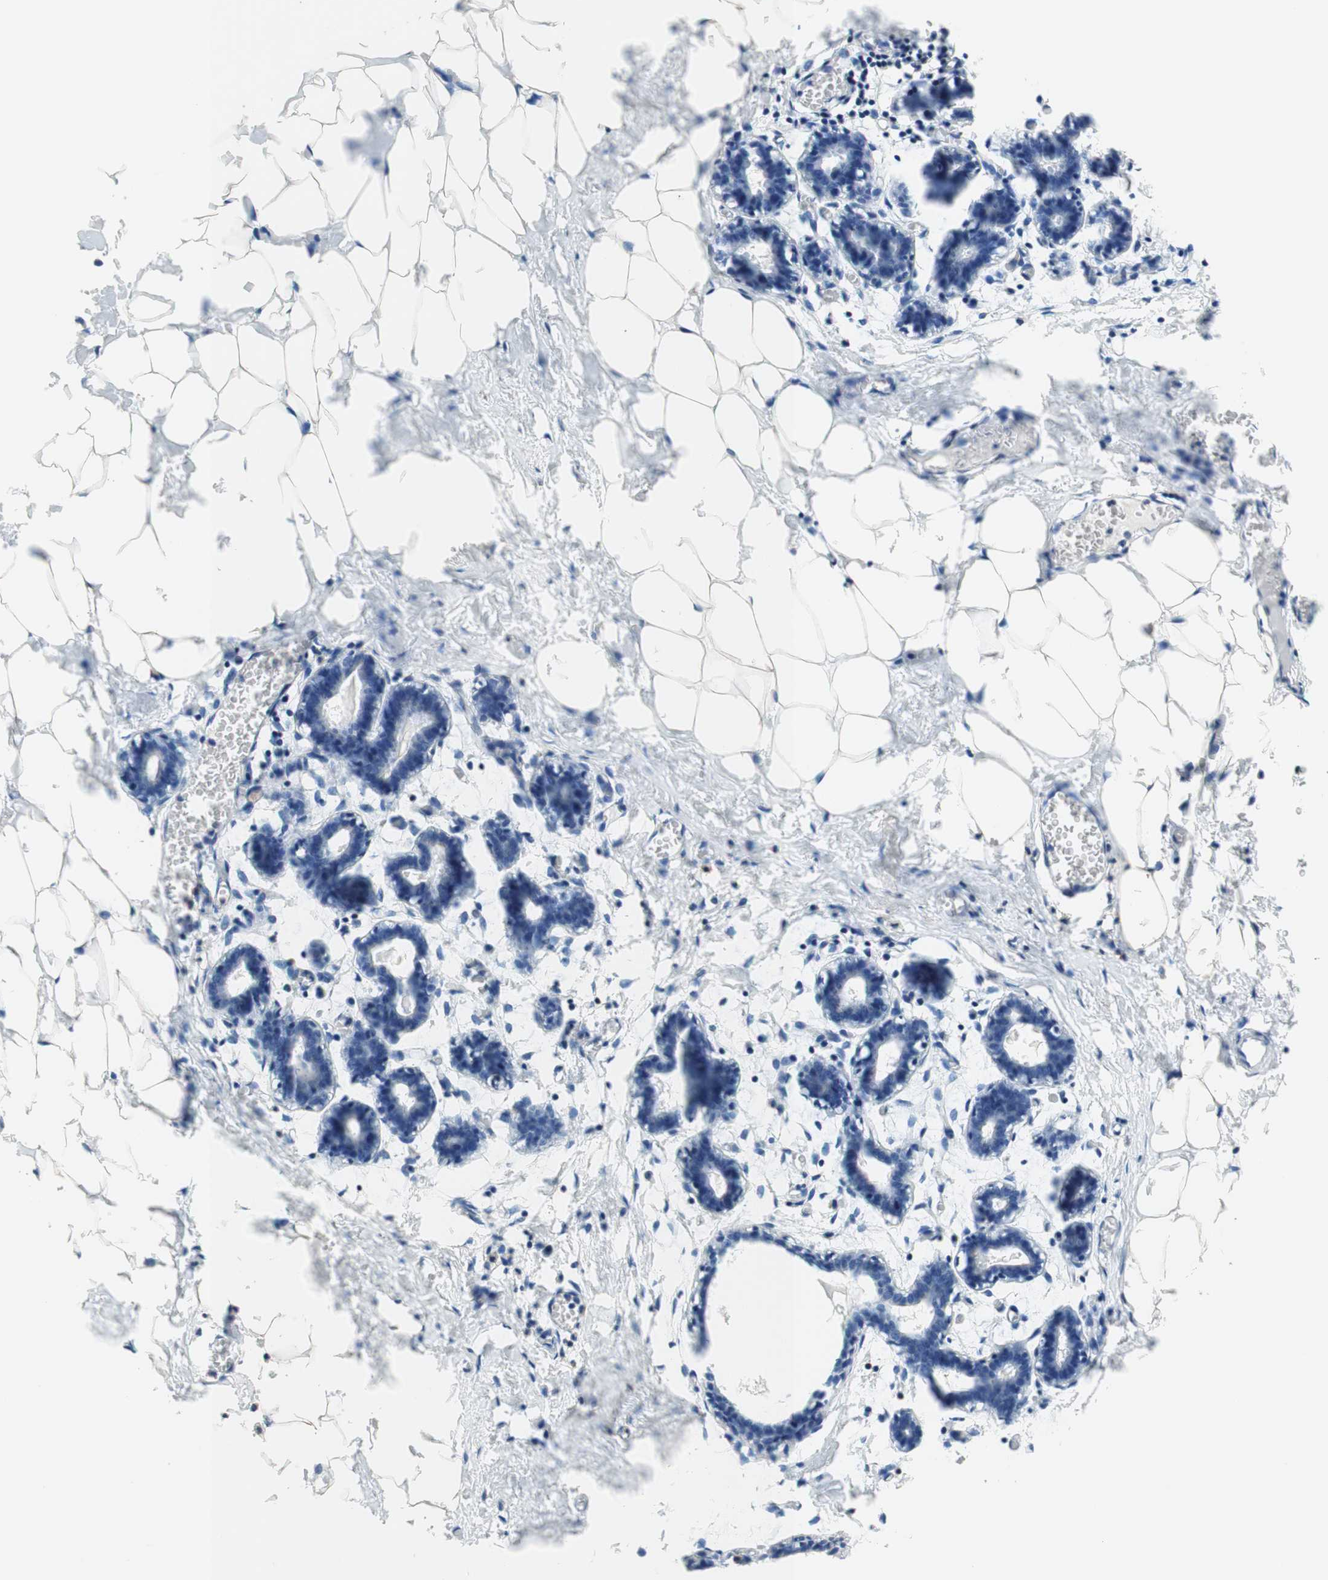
{"staining": {"intensity": "negative", "quantity": "none", "location": "none"}, "tissue": "breast", "cell_type": "Adipocytes", "image_type": "normal", "snomed": [{"axis": "morphology", "description": "Normal tissue, NOS"}, {"axis": "topography", "description": "Breast"}], "caption": "A high-resolution micrograph shows immunohistochemistry staining of benign breast, which demonstrates no significant expression in adipocytes. (Stains: DAB immunohistochemistry (IHC) with hematoxylin counter stain, Microscopy: brightfield microscopy at high magnification).", "gene": "SPINK6", "patient": {"sex": "female", "age": 27}}